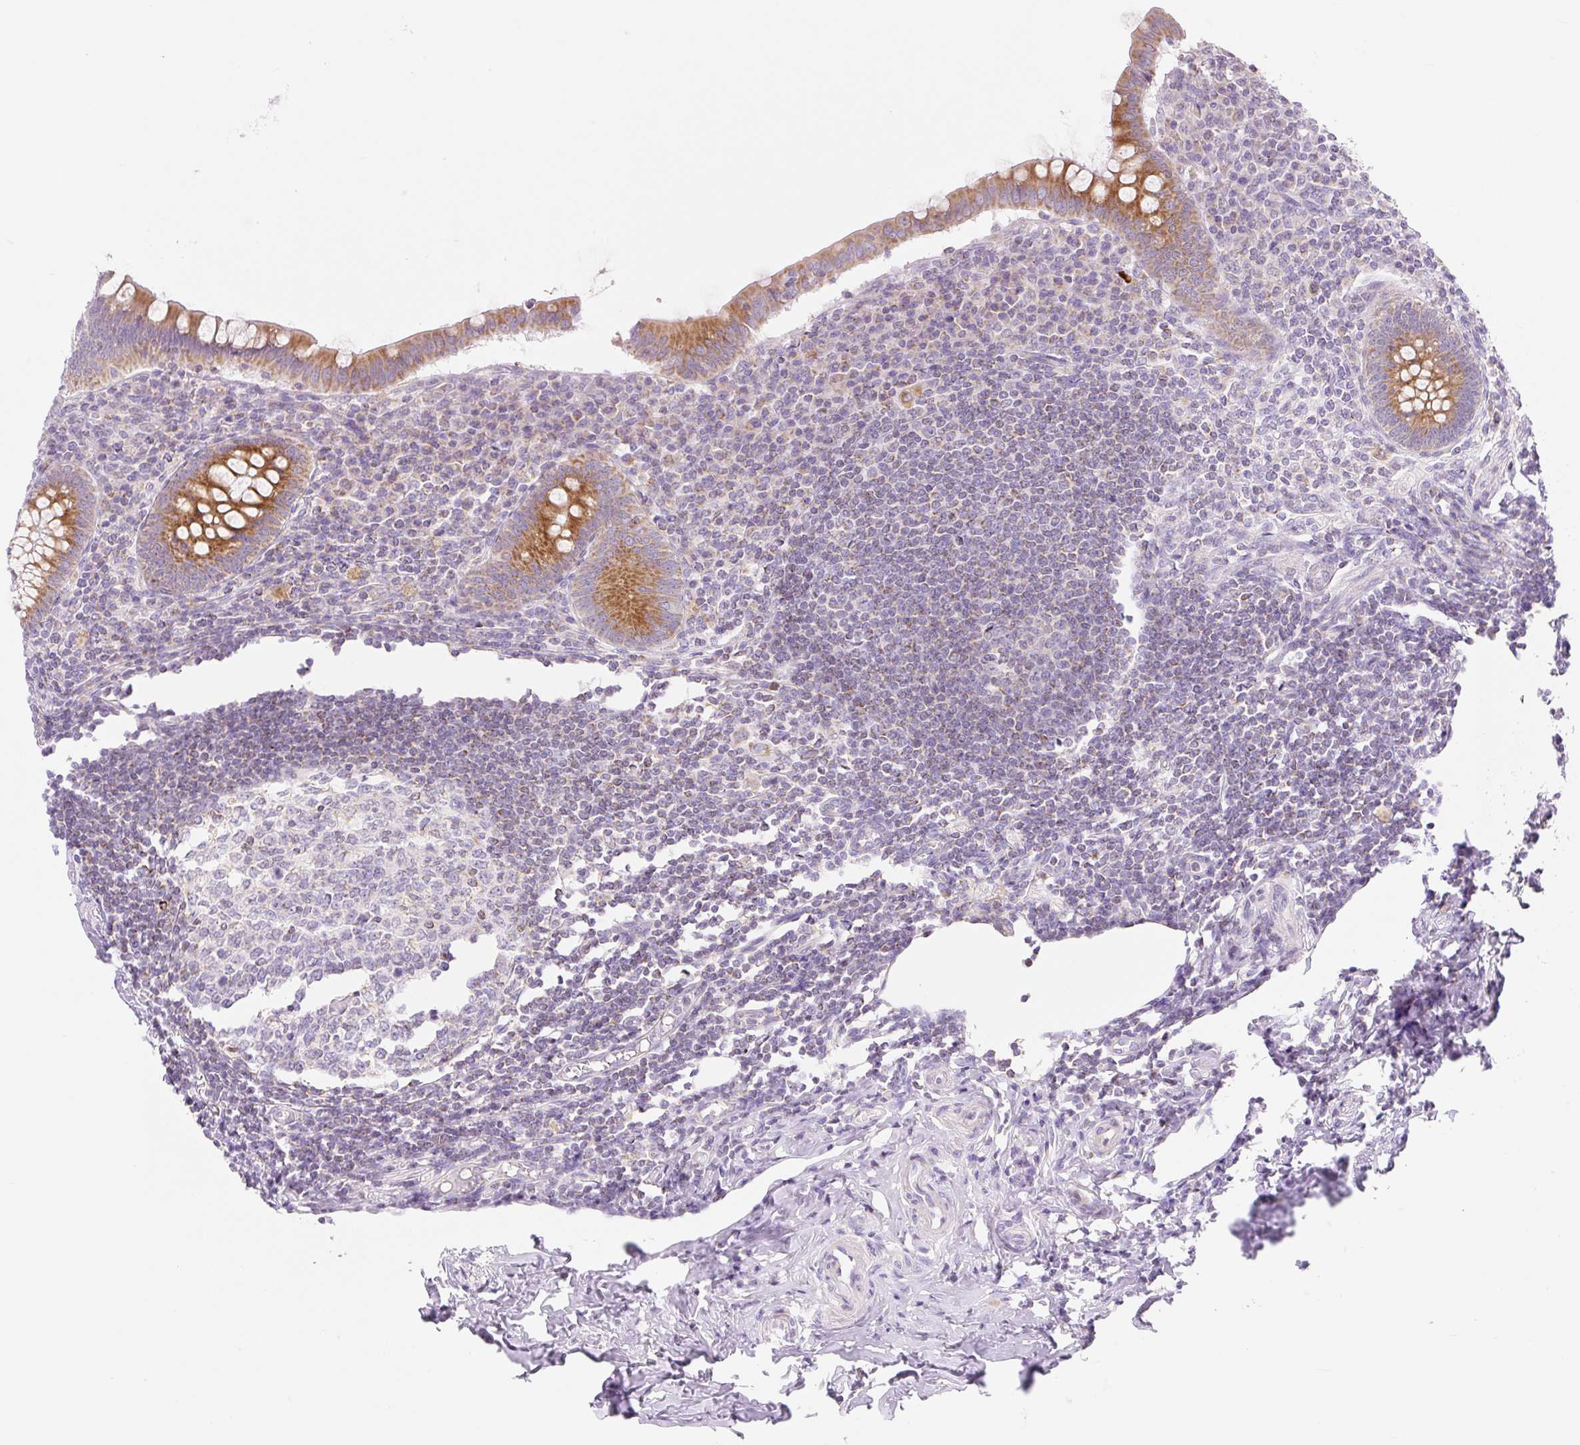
{"staining": {"intensity": "strong", "quantity": ">75%", "location": "cytoplasmic/membranous"}, "tissue": "appendix", "cell_type": "Glandular cells", "image_type": "normal", "snomed": [{"axis": "morphology", "description": "Normal tissue, NOS"}, {"axis": "topography", "description": "Appendix"}], "caption": "Immunohistochemical staining of normal human appendix reveals >75% levels of strong cytoplasmic/membranous protein staining in approximately >75% of glandular cells.", "gene": "FOCAD", "patient": {"sex": "female", "age": 33}}